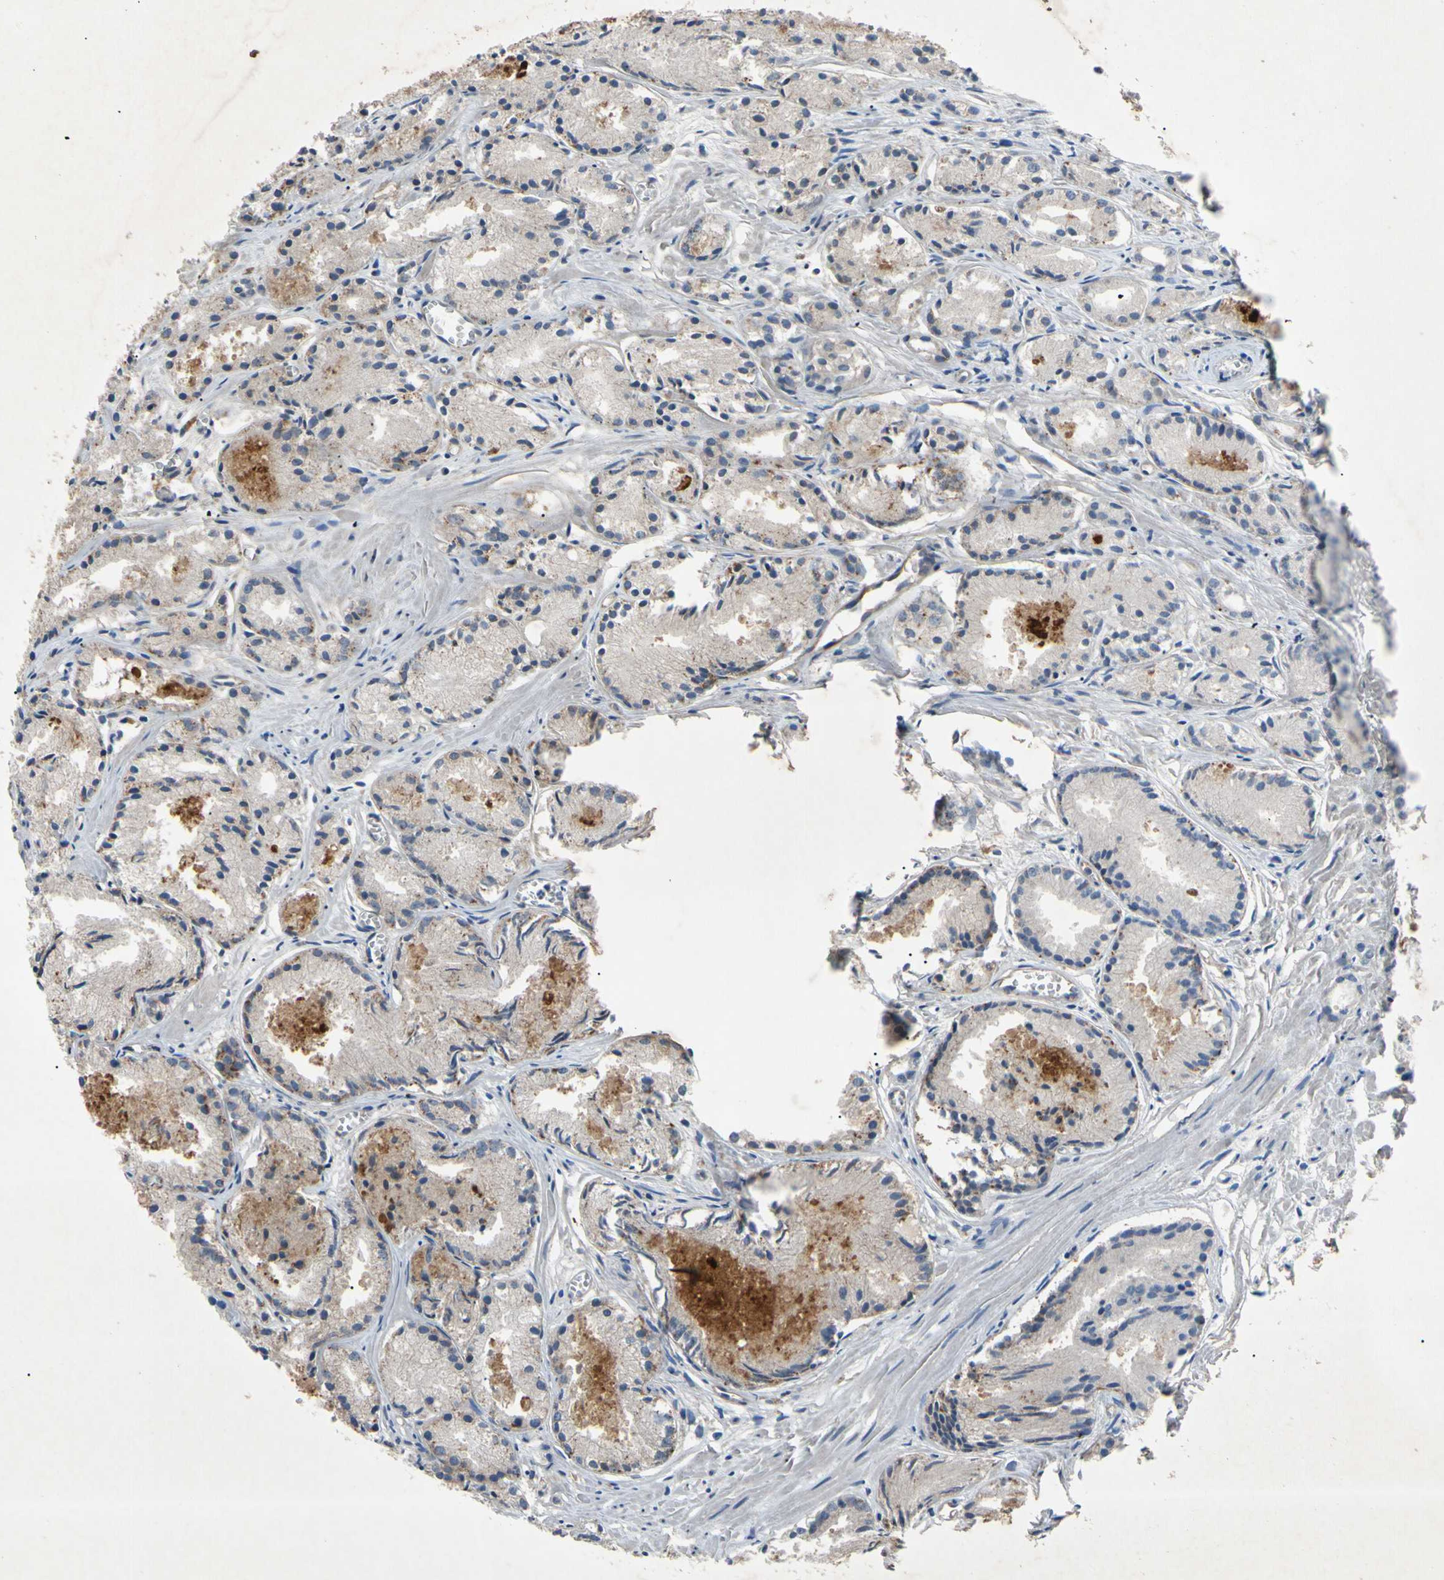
{"staining": {"intensity": "moderate", "quantity": ">75%", "location": "cytoplasmic/membranous"}, "tissue": "prostate cancer", "cell_type": "Tumor cells", "image_type": "cancer", "snomed": [{"axis": "morphology", "description": "Adenocarcinoma, Low grade"}, {"axis": "topography", "description": "Prostate"}], "caption": "About >75% of tumor cells in human prostate cancer (low-grade adenocarcinoma) exhibit moderate cytoplasmic/membranous protein staining as visualized by brown immunohistochemical staining.", "gene": "HILPDA", "patient": {"sex": "male", "age": 72}}